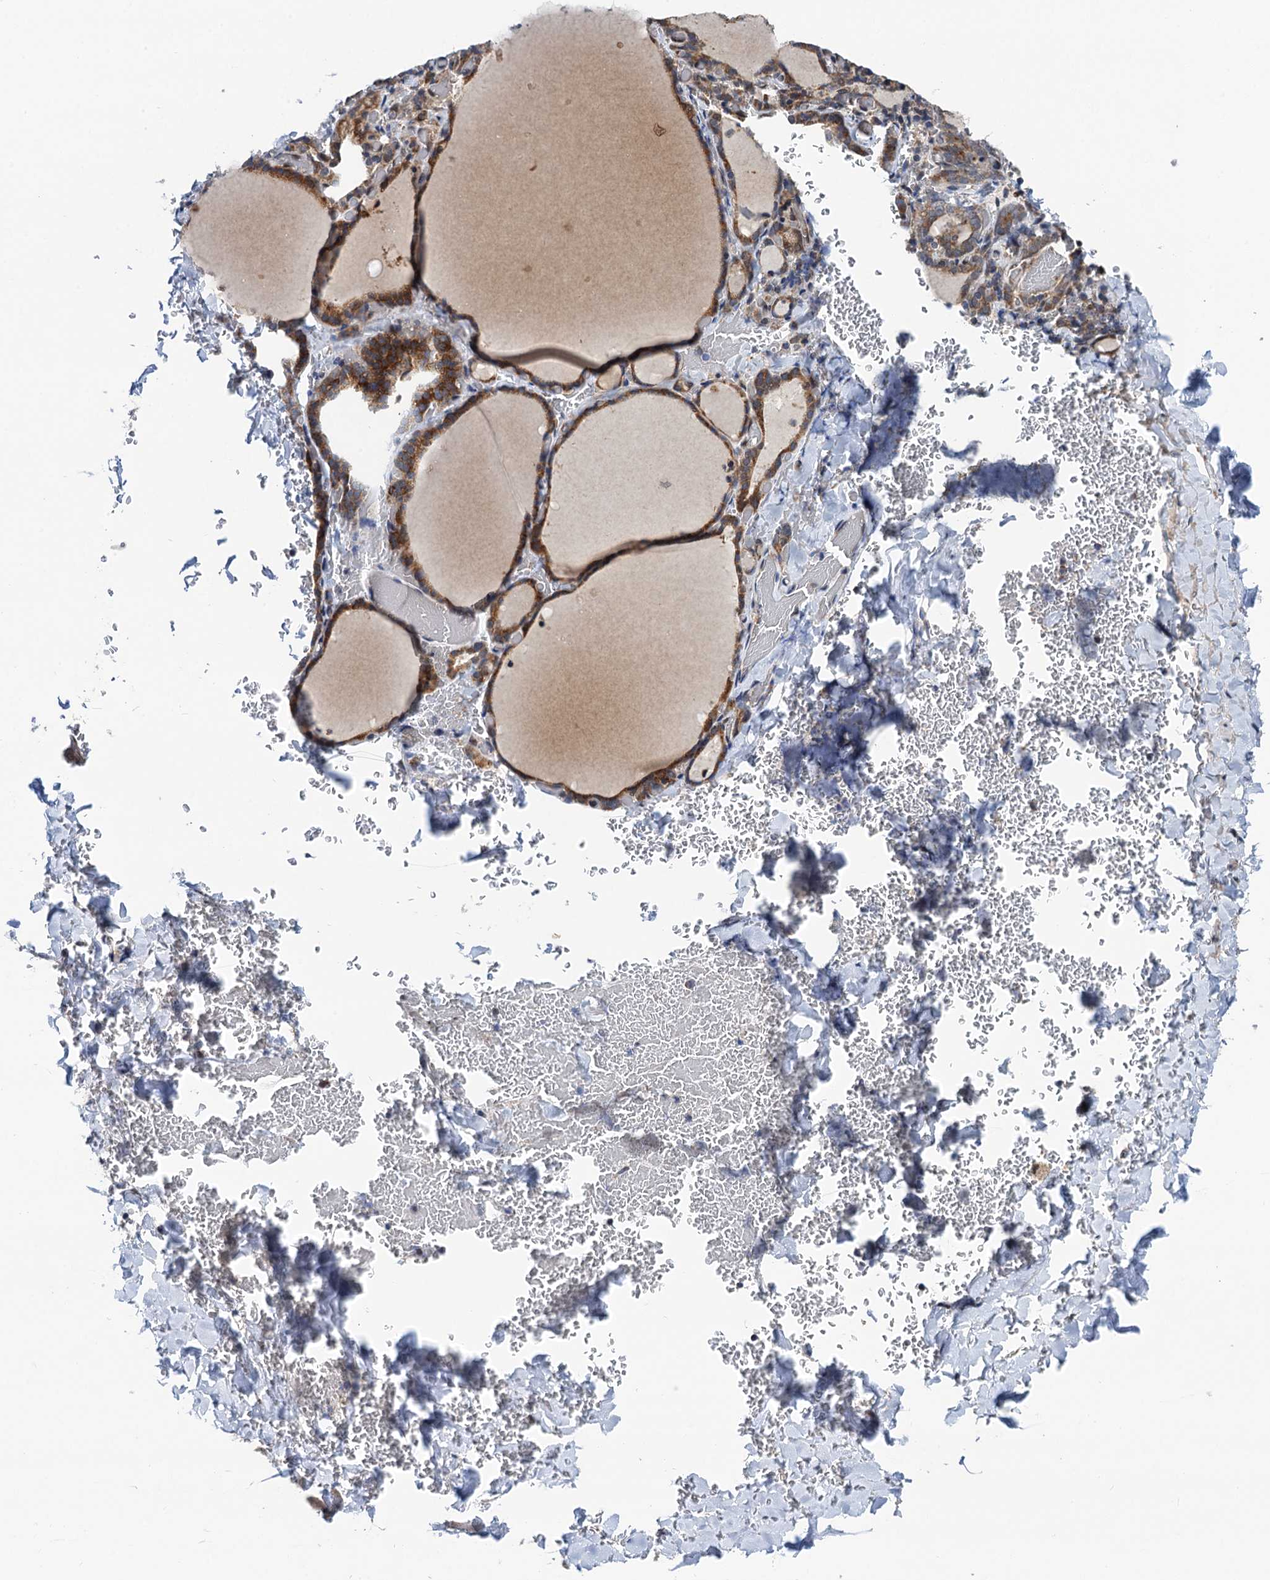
{"staining": {"intensity": "moderate", "quantity": ">75%", "location": "cytoplasmic/membranous"}, "tissue": "thyroid gland", "cell_type": "Glandular cells", "image_type": "normal", "snomed": [{"axis": "morphology", "description": "Normal tissue, NOS"}, {"axis": "topography", "description": "Thyroid gland"}], "caption": "Moderate cytoplasmic/membranous staining for a protein is seen in approximately >75% of glandular cells of unremarkable thyroid gland using IHC.", "gene": "CMPK2", "patient": {"sex": "female", "age": 39}}